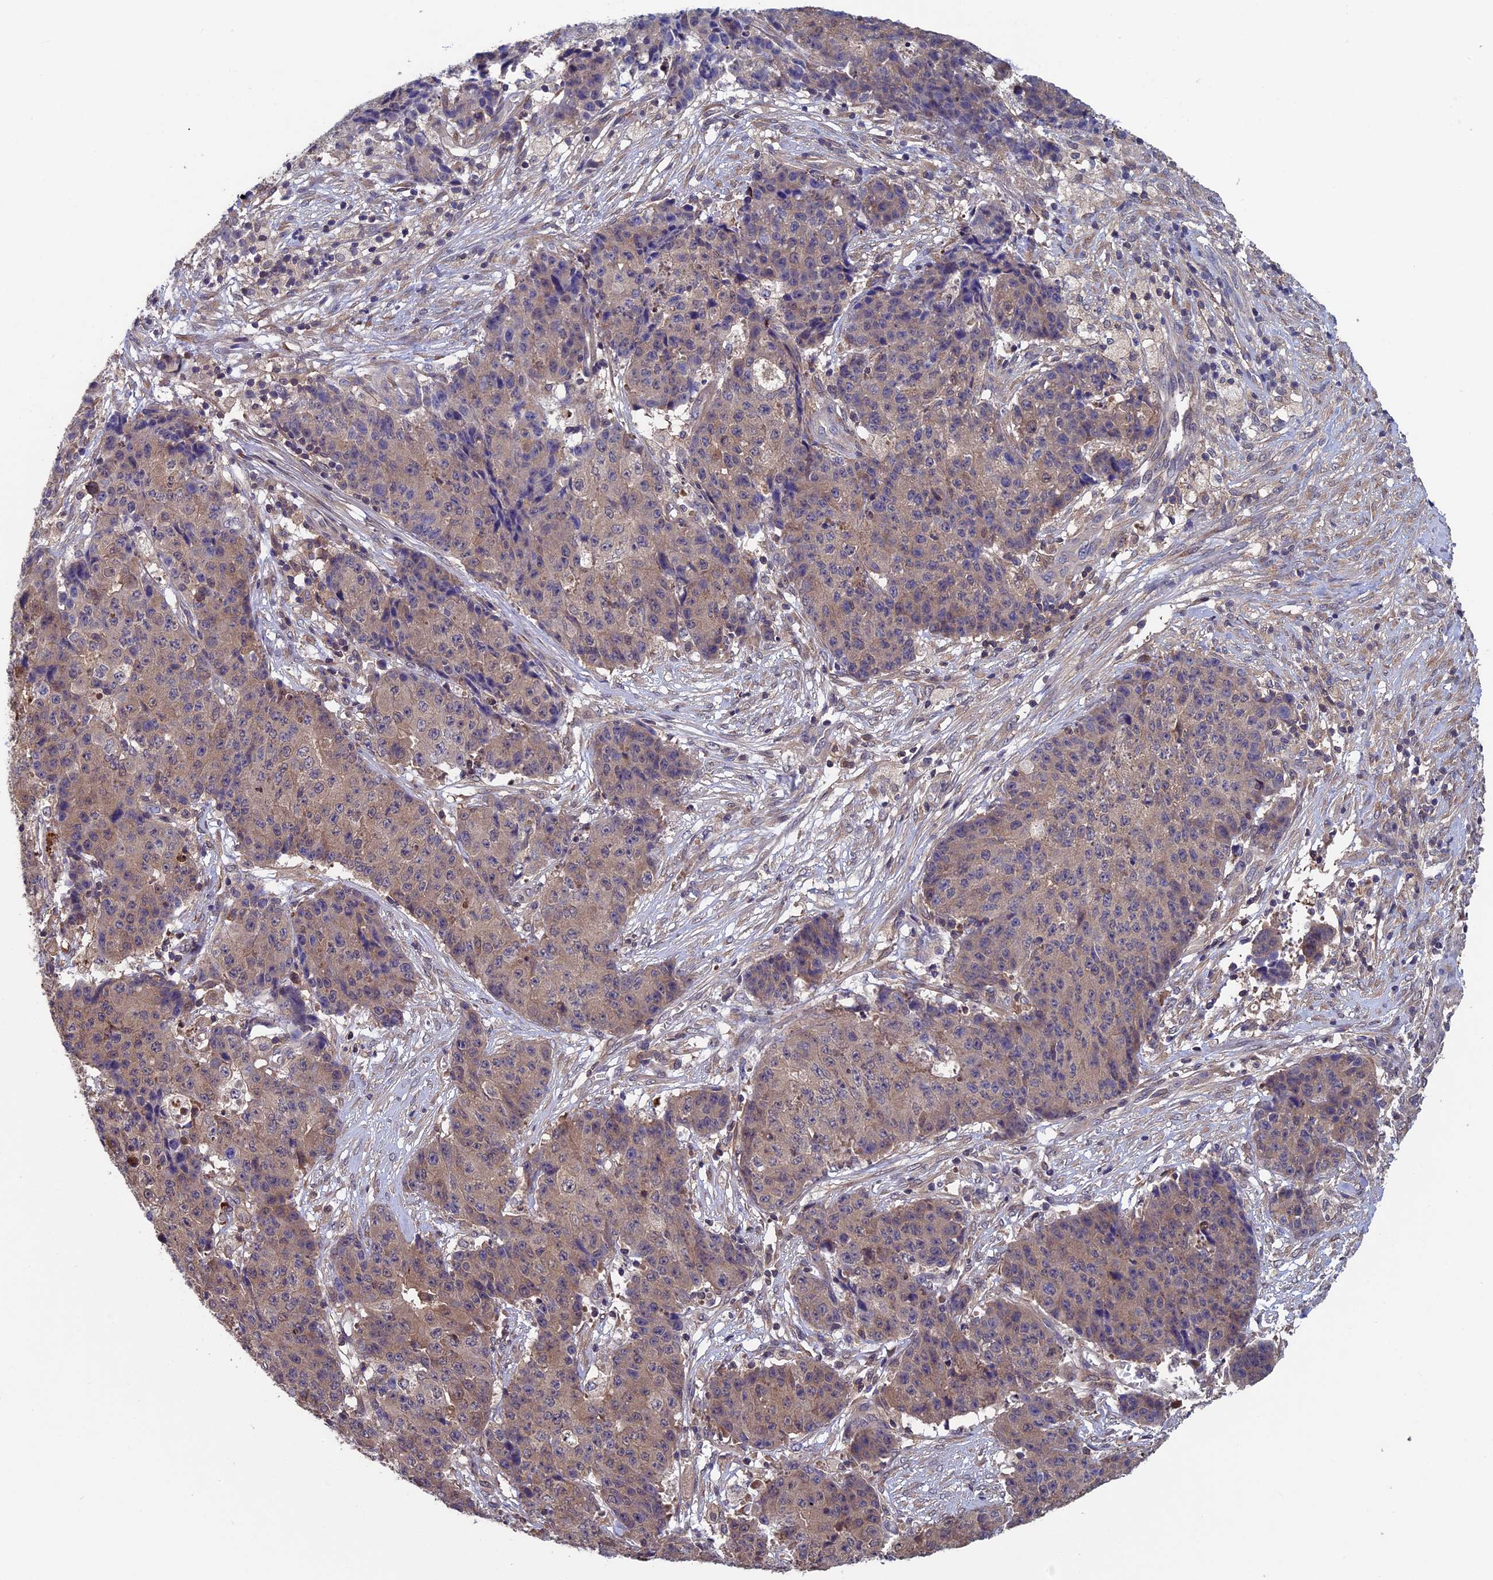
{"staining": {"intensity": "moderate", "quantity": ">75%", "location": "cytoplasmic/membranous"}, "tissue": "ovarian cancer", "cell_type": "Tumor cells", "image_type": "cancer", "snomed": [{"axis": "morphology", "description": "Carcinoma, endometroid"}, {"axis": "topography", "description": "Ovary"}], "caption": "A high-resolution photomicrograph shows IHC staining of ovarian cancer, which demonstrates moderate cytoplasmic/membranous positivity in approximately >75% of tumor cells. The staining was performed using DAB to visualize the protein expression in brown, while the nuclei were stained in blue with hematoxylin (Magnification: 20x).", "gene": "LCMT1", "patient": {"sex": "female", "age": 42}}